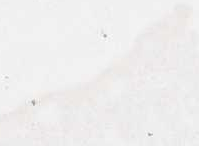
{"staining": {"intensity": "negative", "quantity": "none", "location": "none"}, "tissue": "pancreatic cancer", "cell_type": "Tumor cells", "image_type": "cancer", "snomed": [{"axis": "morphology", "description": "Adenocarcinoma, NOS"}, {"axis": "topography", "description": "Pancreas"}], "caption": "Immunohistochemistry micrograph of human adenocarcinoma (pancreatic) stained for a protein (brown), which reveals no positivity in tumor cells.", "gene": "FEZ2", "patient": {"sex": "male", "age": 50}}